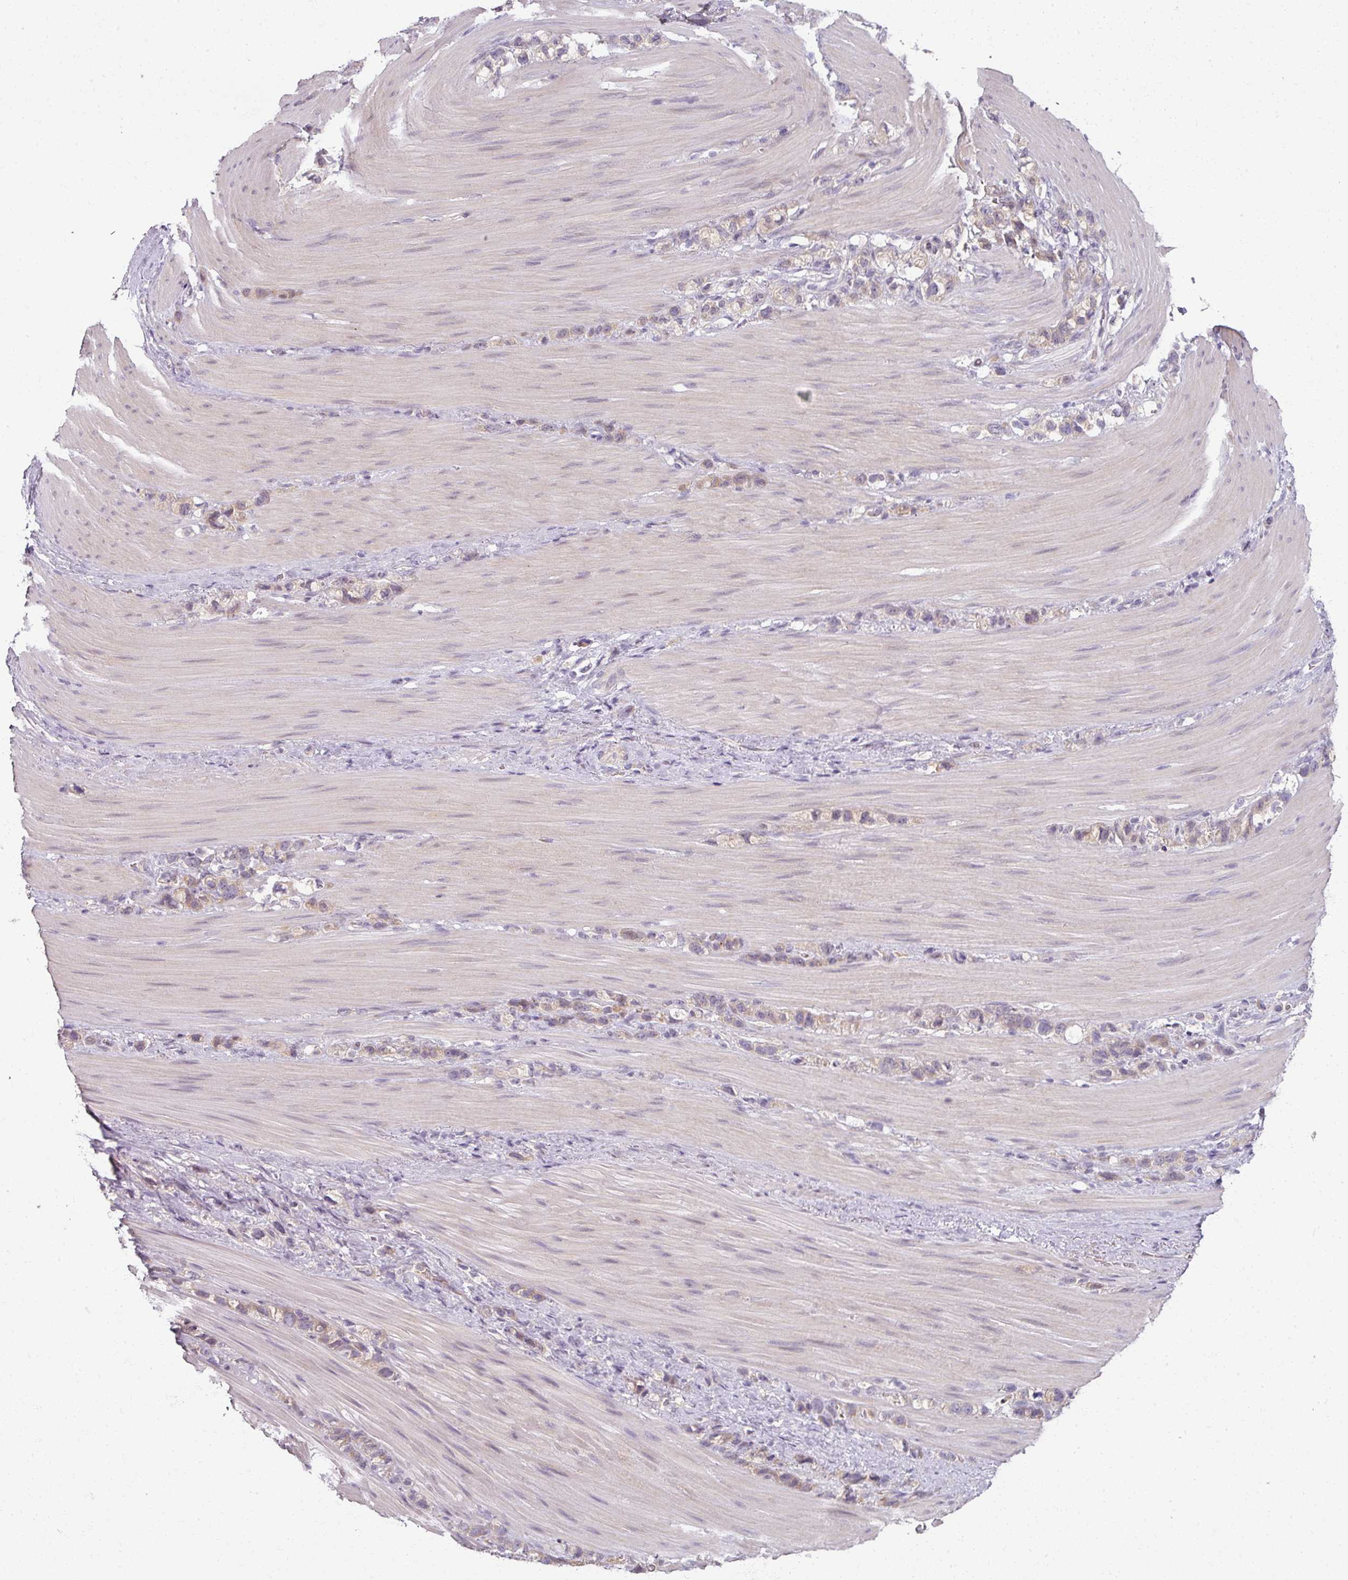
{"staining": {"intensity": "weak", "quantity": "25%-75%", "location": "cytoplasmic/membranous"}, "tissue": "stomach cancer", "cell_type": "Tumor cells", "image_type": "cancer", "snomed": [{"axis": "morphology", "description": "Adenocarcinoma, NOS"}, {"axis": "topography", "description": "Stomach"}], "caption": "This is a micrograph of immunohistochemistry staining of stomach cancer (adenocarcinoma), which shows weak expression in the cytoplasmic/membranous of tumor cells.", "gene": "MYMK", "patient": {"sex": "female", "age": 65}}